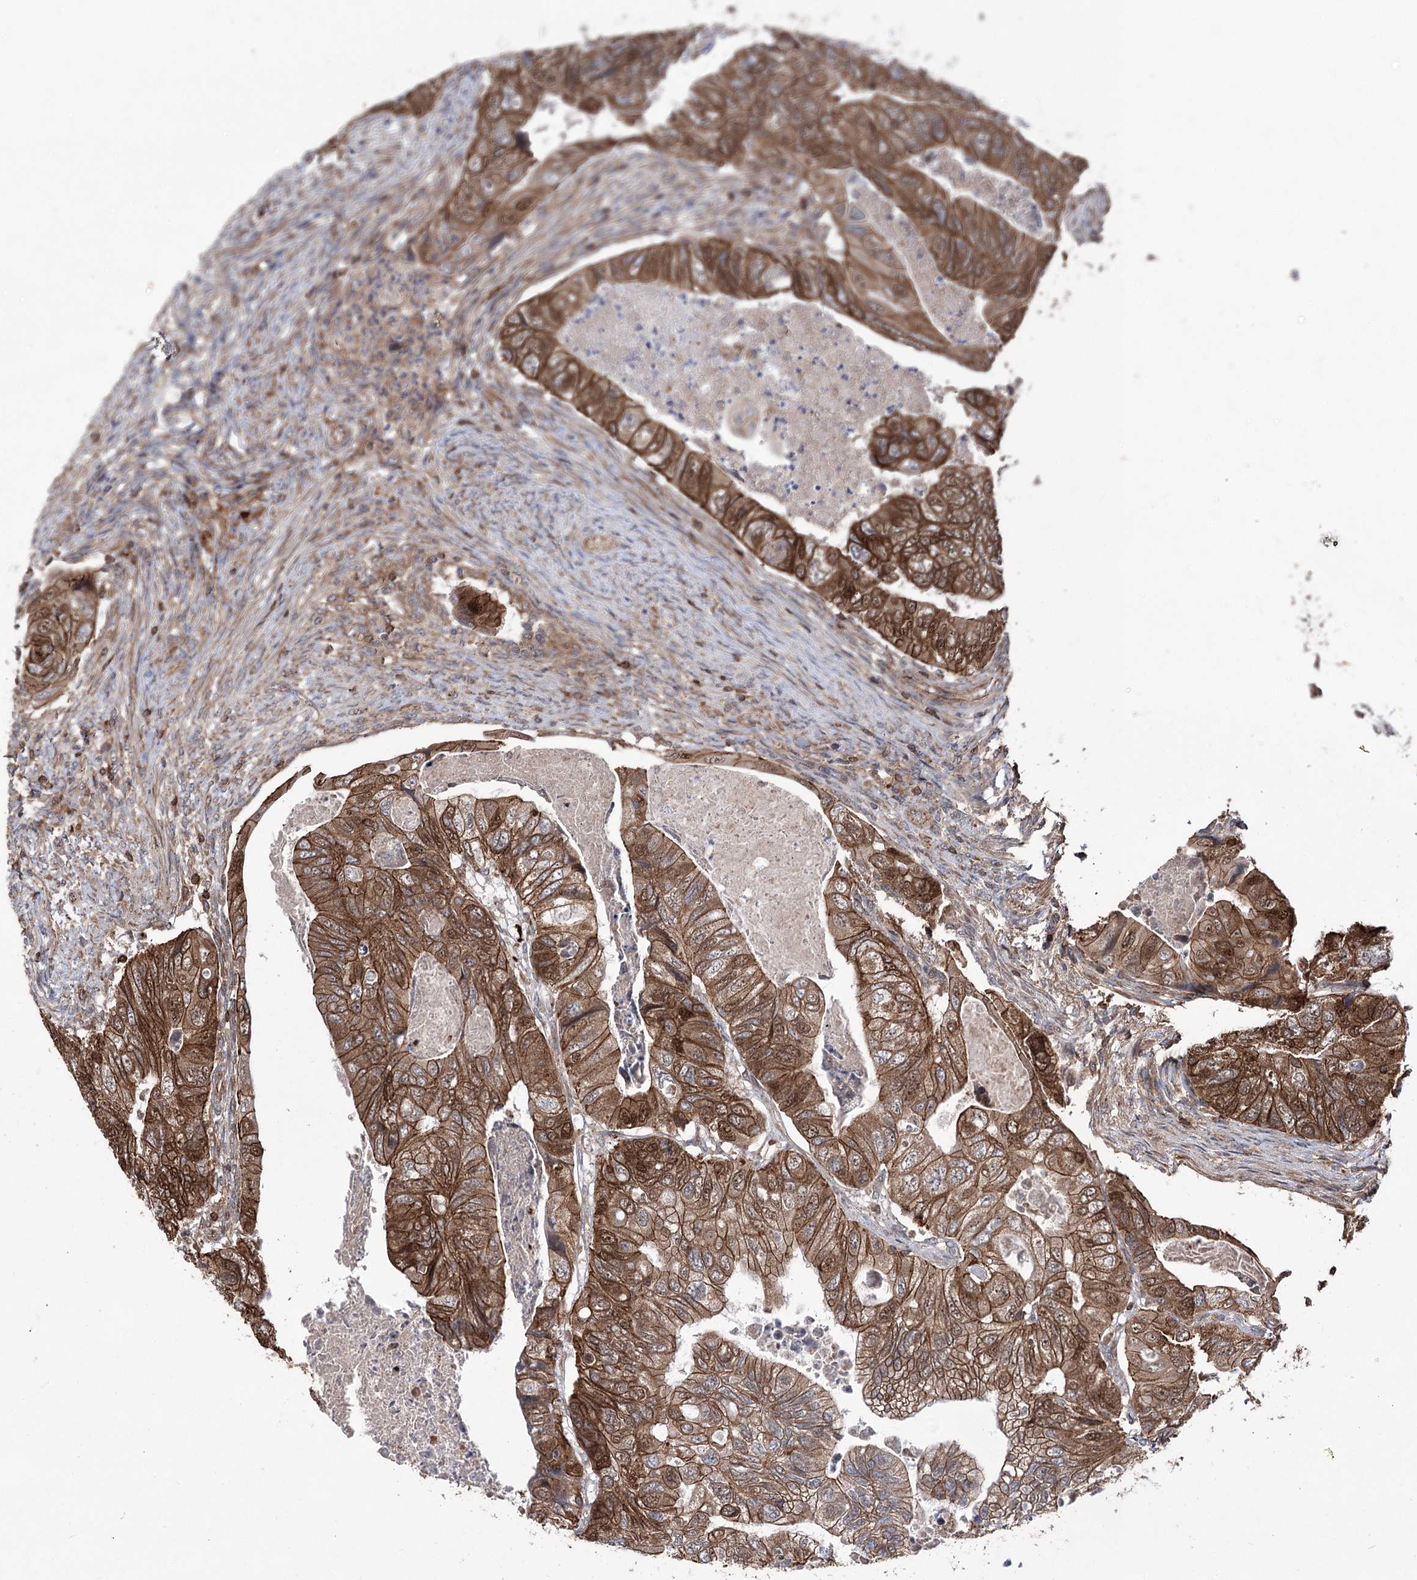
{"staining": {"intensity": "strong", "quantity": ">75%", "location": "cytoplasmic/membranous"}, "tissue": "colorectal cancer", "cell_type": "Tumor cells", "image_type": "cancer", "snomed": [{"axis": "morphology", "description": "Adenocarcinoma, NOS"}, {"axis": "topography", "description": "Rectum"}], "caption": "The photomicrograph displays immunohistochemical staining of colorectal cancer (adenocarcinoma). There is strong cytoplasmic/membranous positivity is present in approximately >75% of tumor cells.", "gene": "DHX29", "patient": {"sex": "male", "age": 63}}